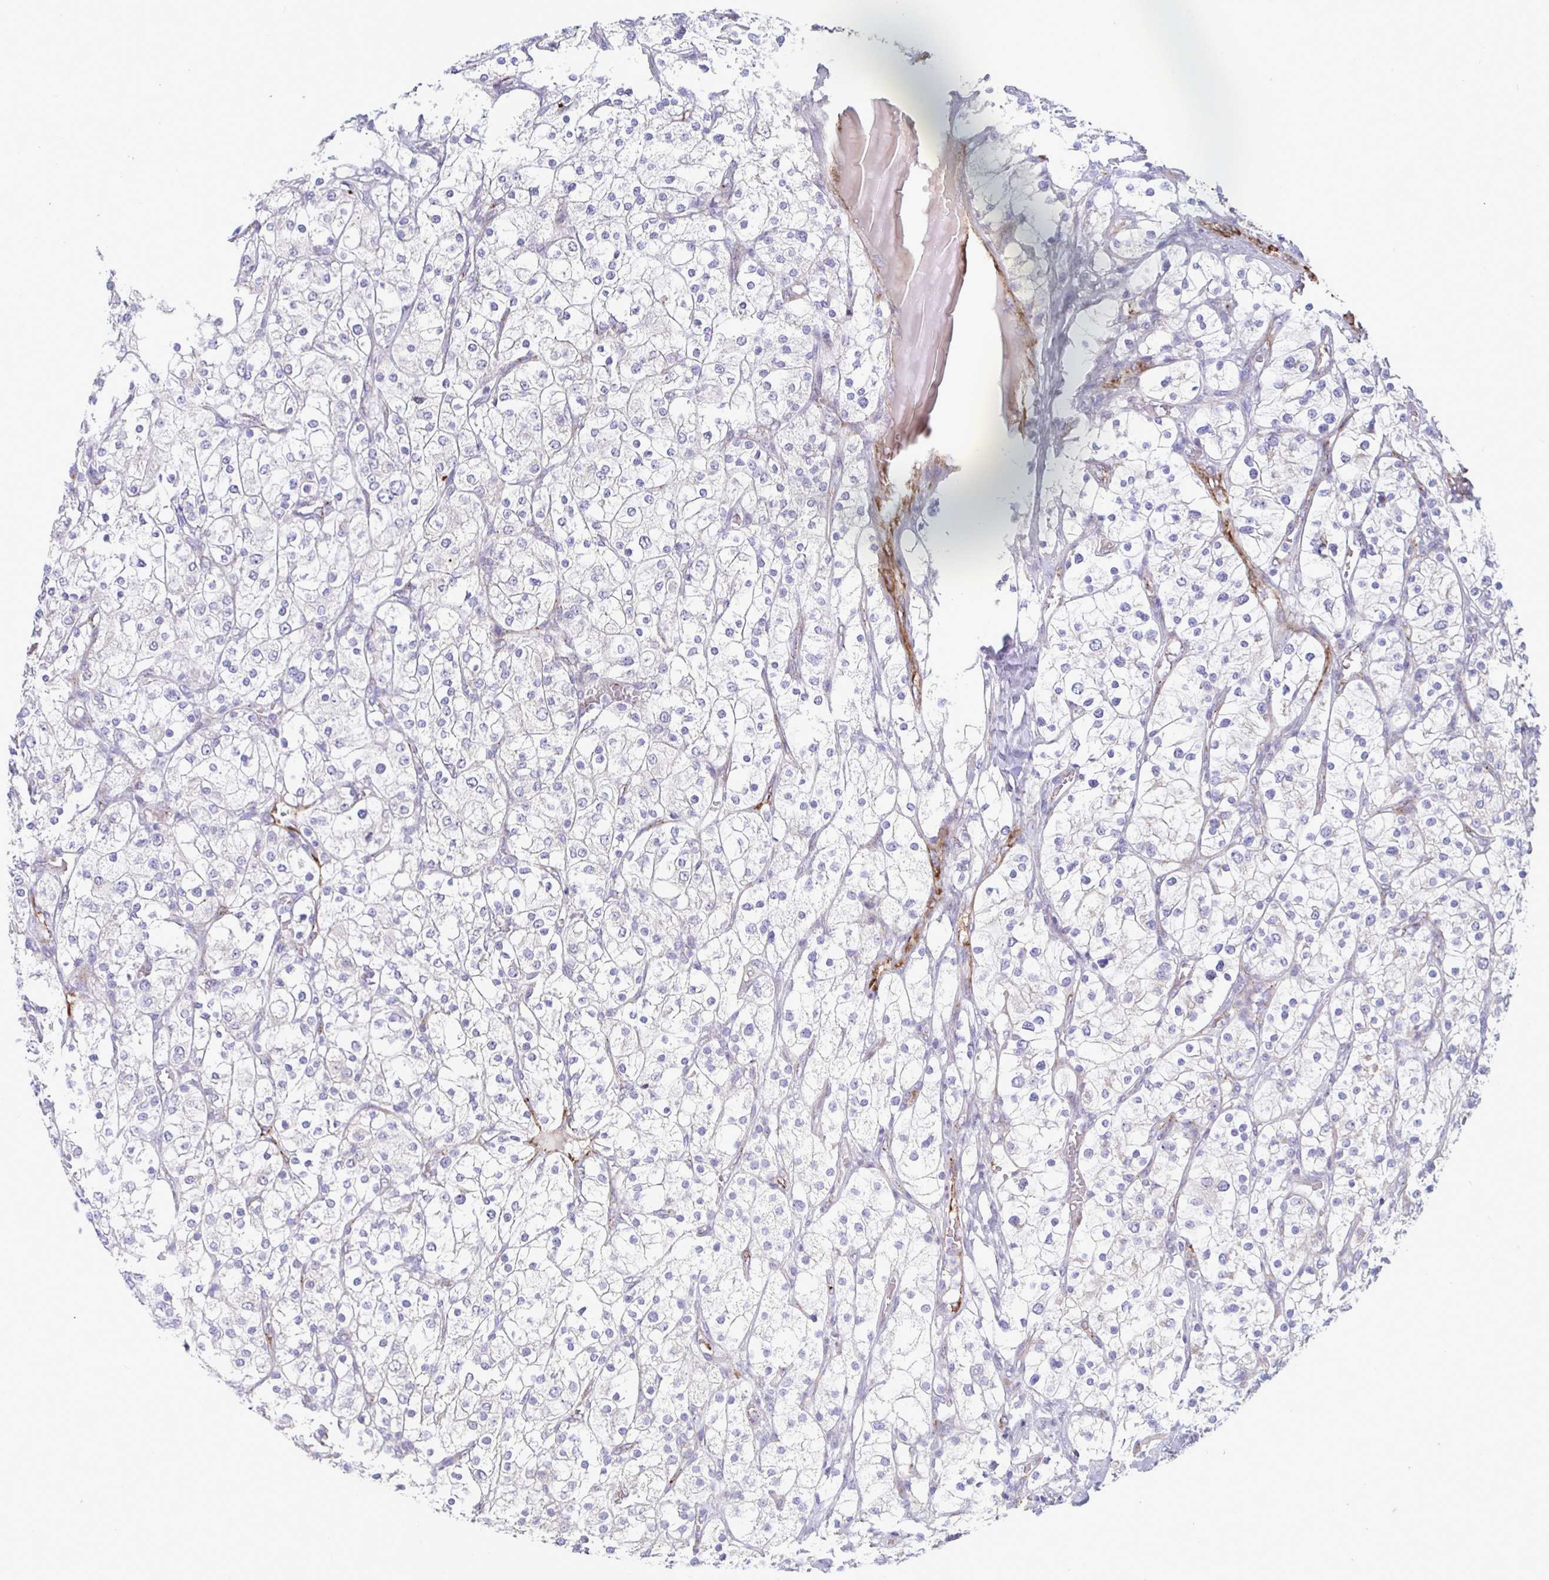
{"staining": {"intensity": "negative", "quantity": "none", "location": "none"}, "tissue": "renal cancer", "cell_type": "Tumor cells", "image_type": "cancer", "snomed": [{"axis": "morphology", "description": "Adenocarcinoma, NOS"}, {"axis": "topography", "description": "Kidney"}], "caption": "The micrograph displays no significant staining in tumor cells of renal cancer (adenocarcinoma).", "gene": "IL37", "patient": {"sex": "male", "age": 80}}